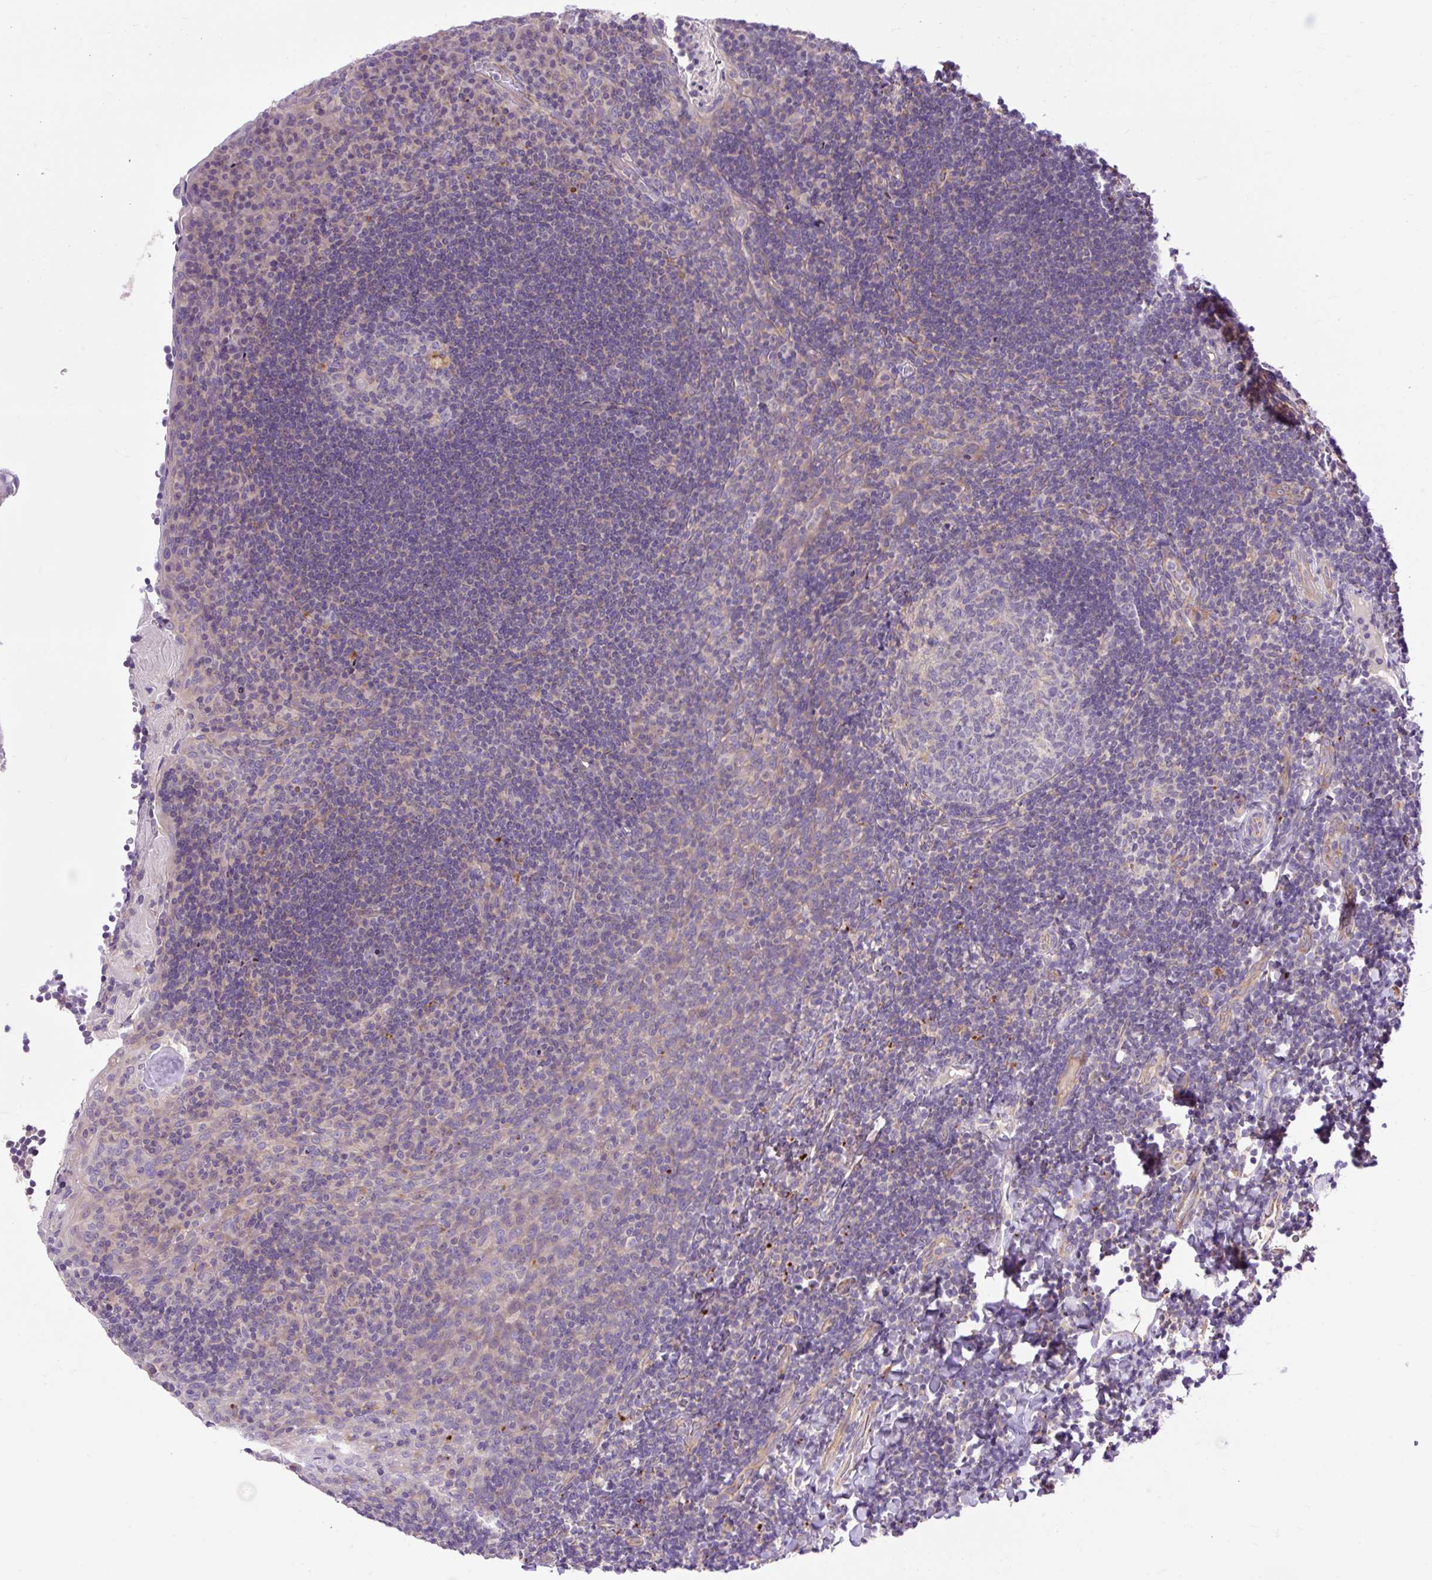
{"staining": {"intensity": "negative", "quantity": "none", "location": "none"}, "tissue": "tonsil", "cell_type": "Germinal center cells", "image_type": "normal", "snomed": [{"axis": "morphology", "description": "Normal tissue, NOS"}, {"axis": "topography", "description": "Tonsil"}], "caption": "This is a histopathology image of immunohistochemistry (IHC) staining of normal tonsil, which shows no staining in germinal center cells. Nuclei are stained in blue.", "gene": "HEXB", "patient": {"sex": "male", "age": 17}}